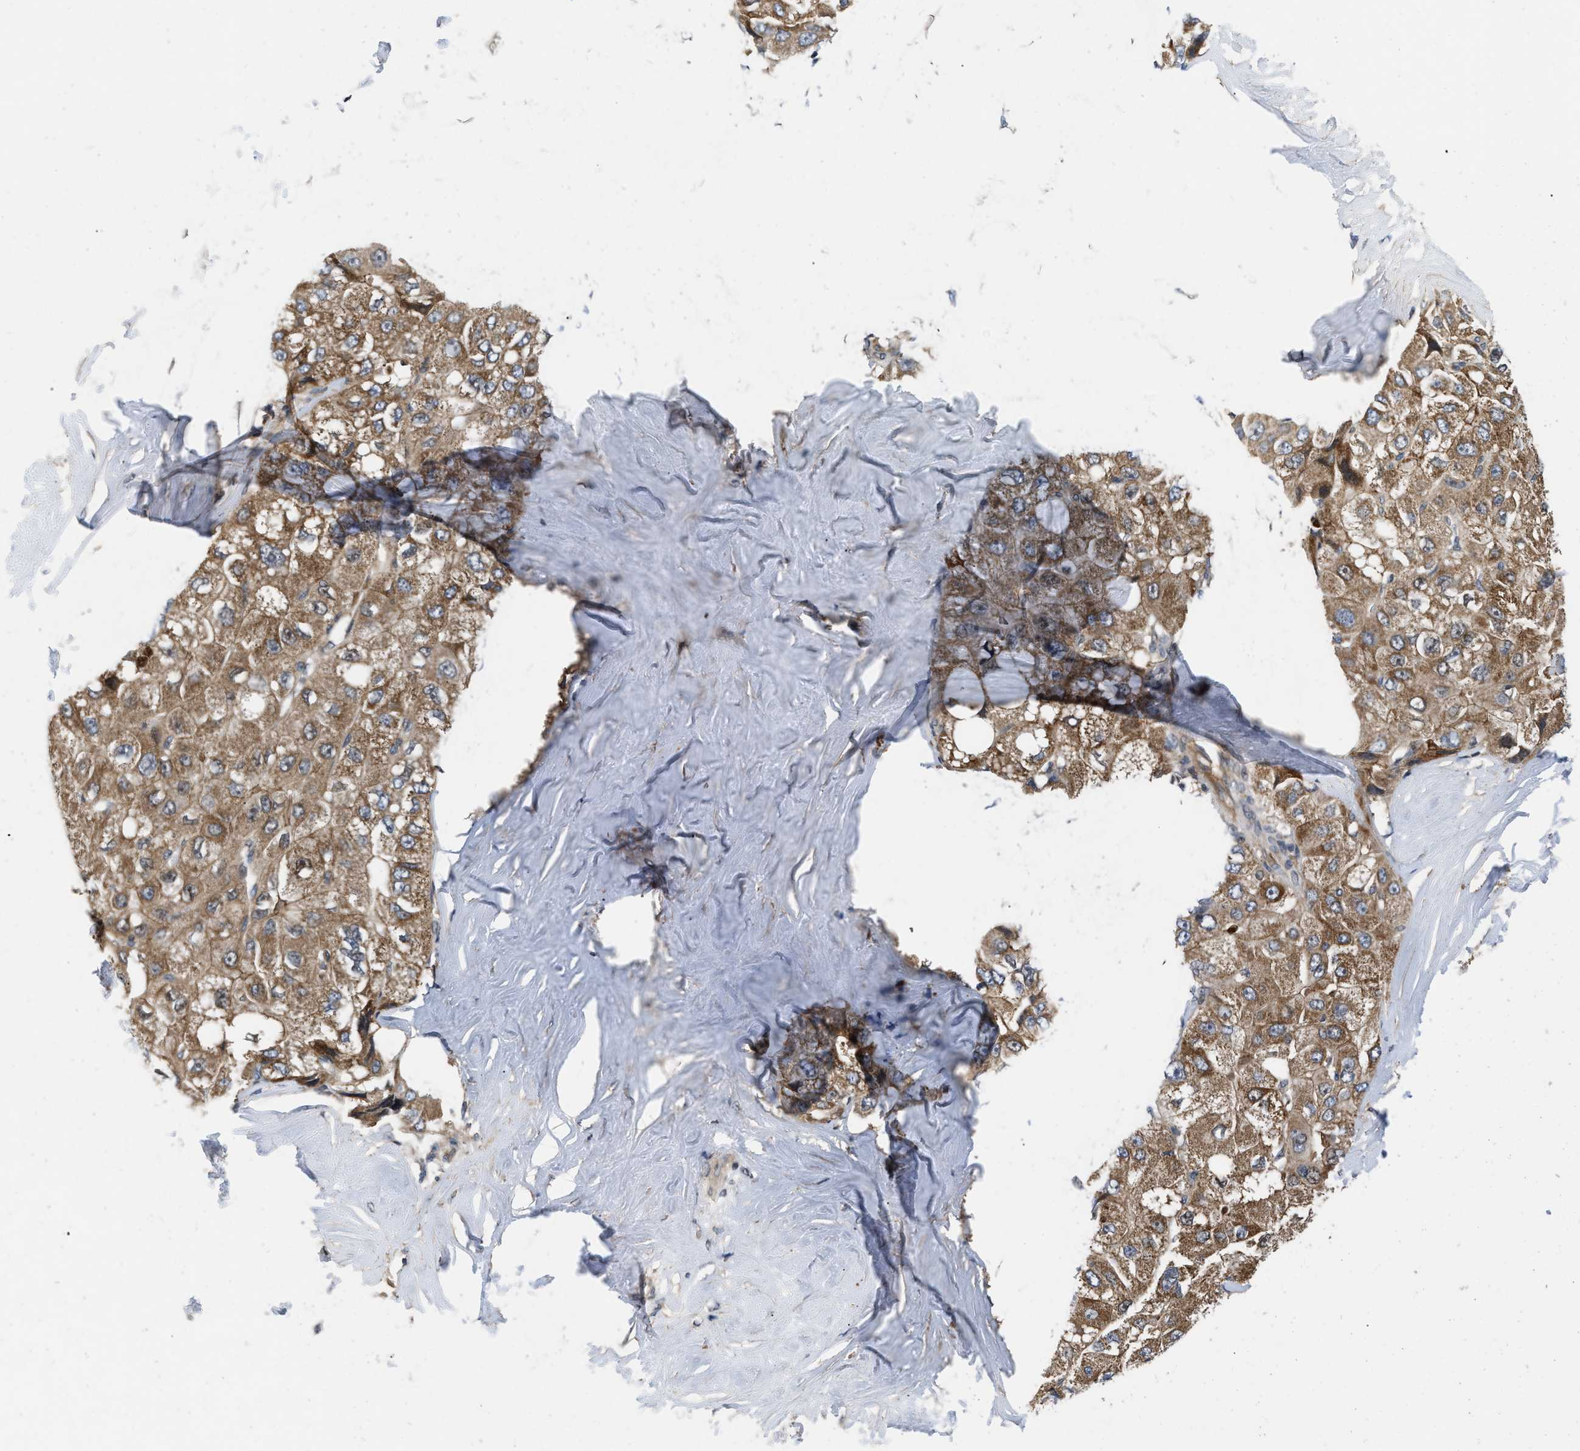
{"staining": {"intensity": "moderate", "quantity": ">75%", "location": "cytoplasmic/membranous"}, "tissue": "liver cancer", "cell_type": "Tumor cells", "image_type": "cancer", "snomed": [{"axis": "morphology", "description": "Carcinoma, Hepatocellular, NOS"}, {"axis": "topography", "description": "Liver"}], "caption": "The histopathology image displays immunohistochemical staining of liver cancer. There is moderate cytoplasmic/membranous staining is appreciated in about >75% of tumor cells.", "gene": "PRDM14", "patient": {"sex": "male", "age": 80}}